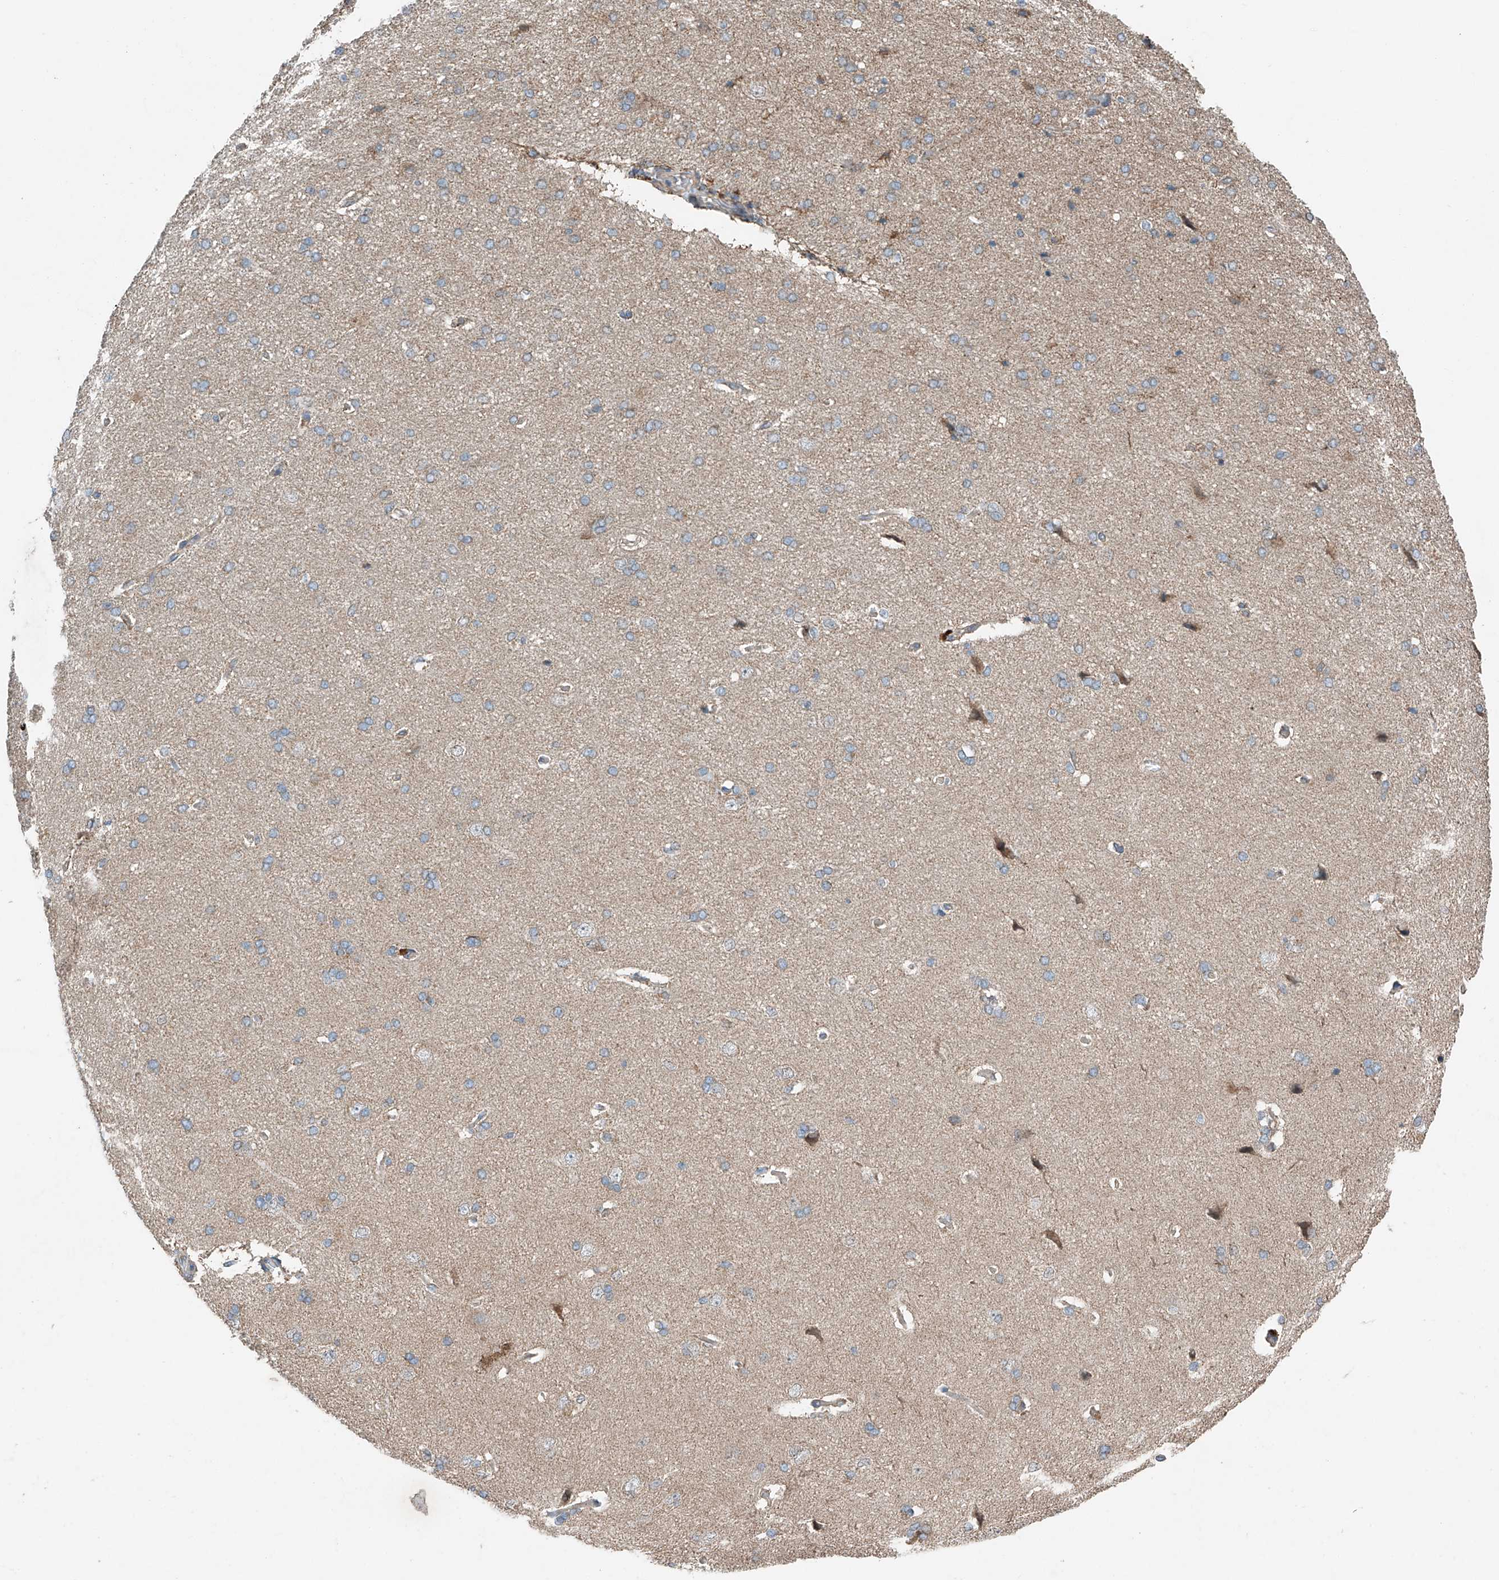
{"staining": {"intensity": "negative", "quantity": "none", "location": "none"}, "tissue": "cerebral cortex", "cell_type": "Endothelial cells", "image_type": "normal", "snomed": [{"axis": "morphology", "description": "Normal tissue, NOS"}, {"axis": "topography", "description": "Cerebral cortex"}], "caption": "Immunohistochemistry of benign cerebral cortex demonstrates no staining in endothelial cells.", "gene": "AP4B1", "patient": {"sex": "male", "age": 62}}